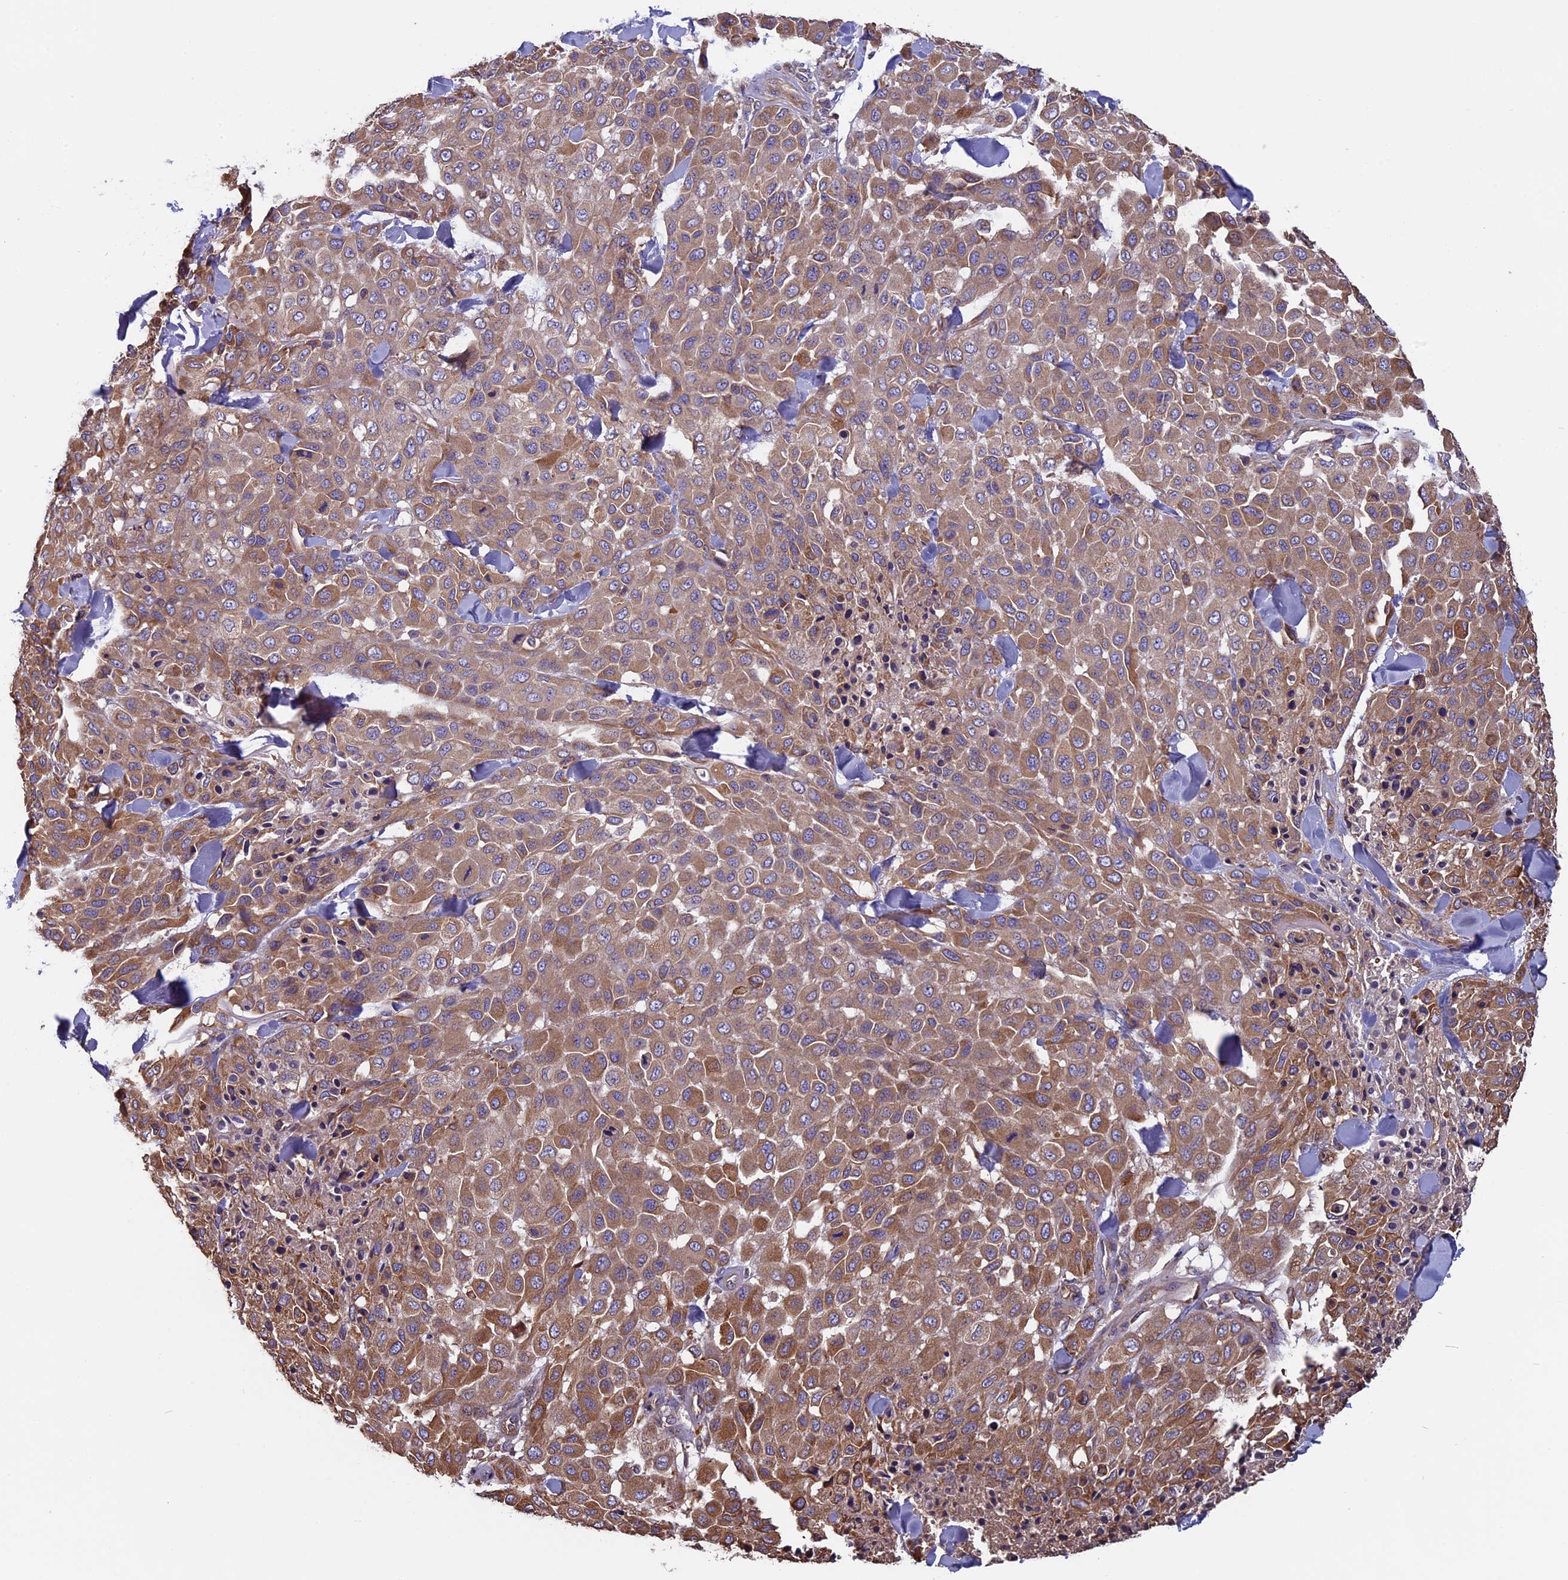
{"staining": {"intensity": "moderate", "quantity": "25%-75%", "location": "cytoplasmic/membranous"}, "tissue": "melanoma", "cell_type": "Tumor cells", "image_type": "cancer", "snomed": [{"axis": "morphology", "description": "Malignant melanoma, Metastatic site"}, {"axis": "topography", "description": "Skin"}], "caption": "This image shows IHC staining of human melanoma, with medium moderate cytoplasmic/membranous expression in about 25%-75% of tumor cells.", "gene": "CCDC153", "patient": {"sex": "female", "age": 81}}